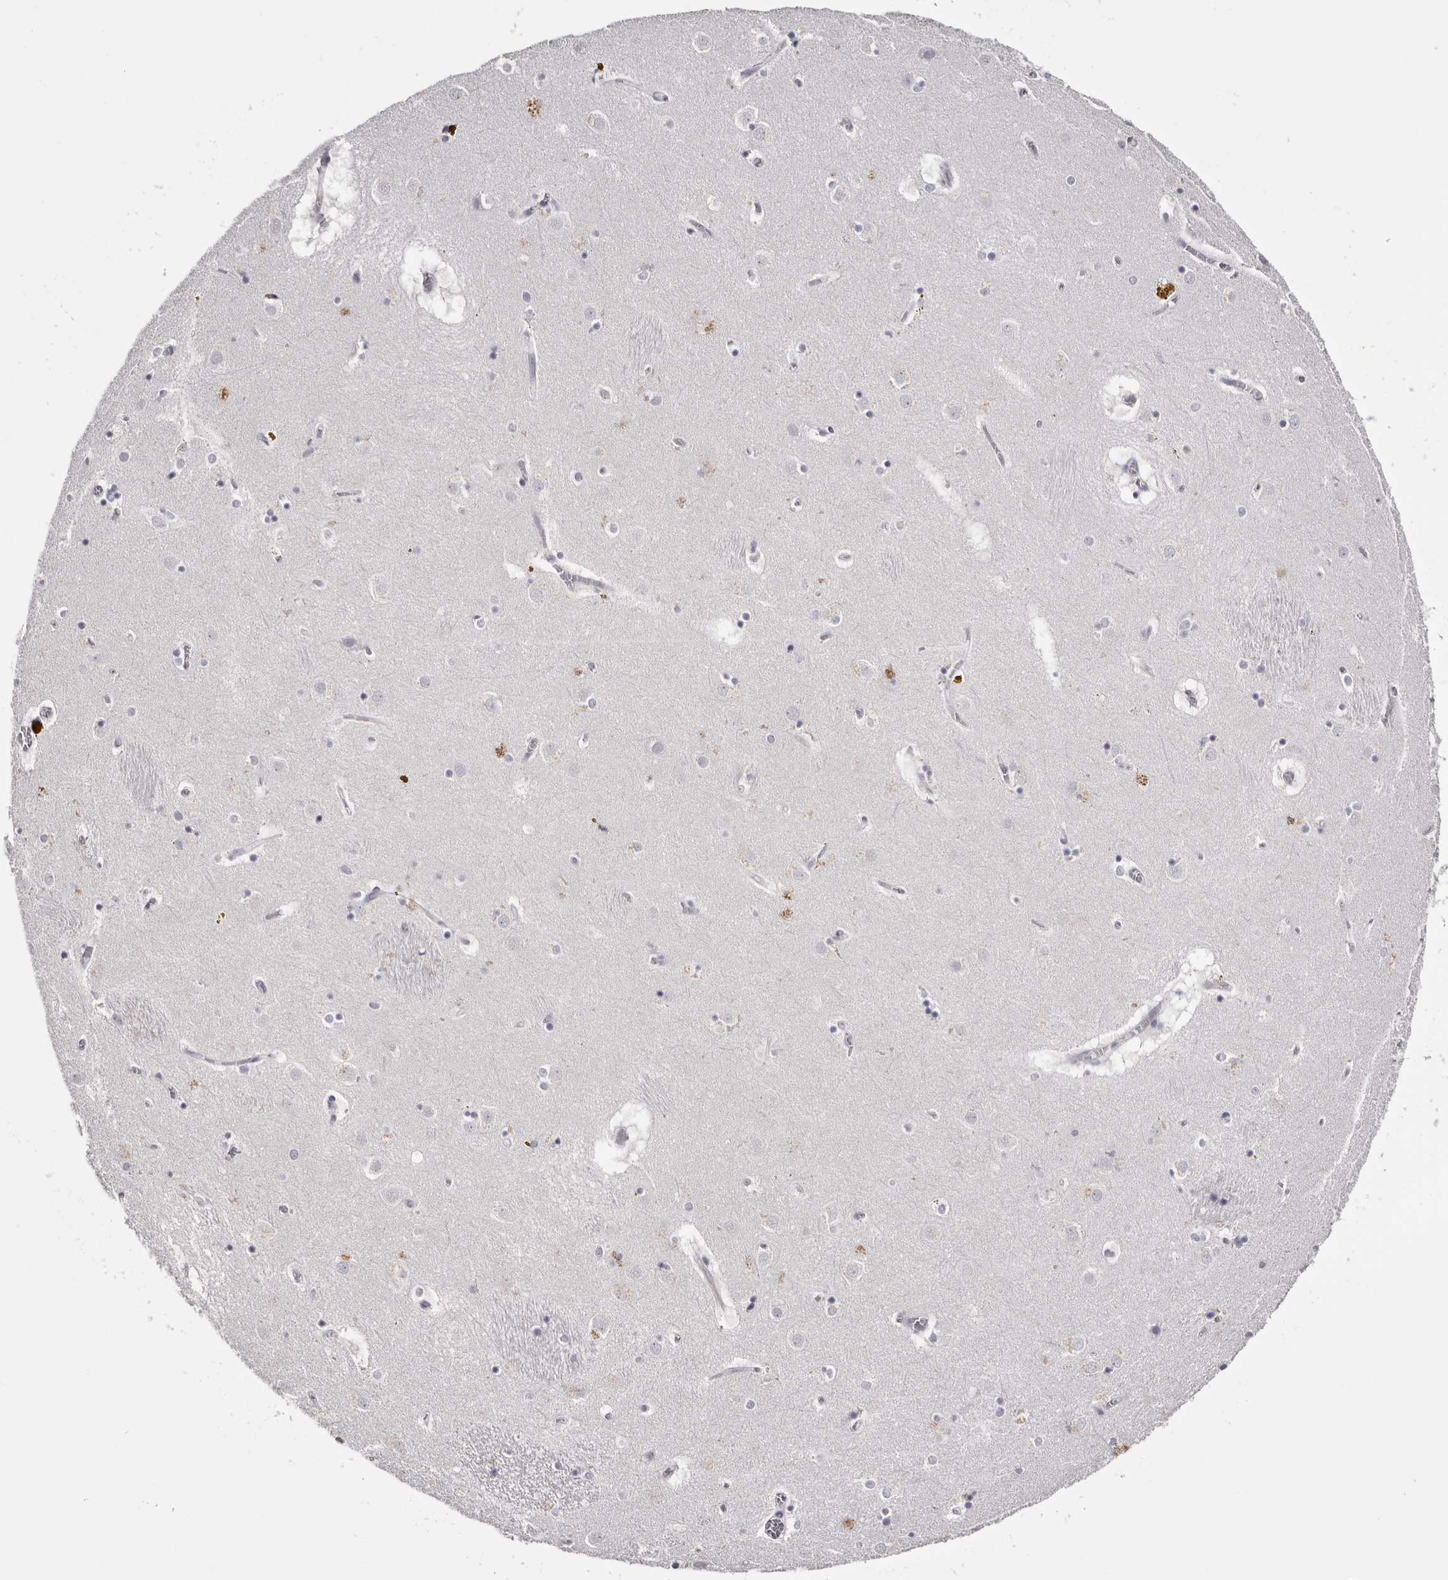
{"staining": {"intensity": "negative", "quantity": "none", "location": "none"}, "tissue": "caudate", "cell_type": "Glial cells", "image_type": "normal", "snomed": [{"axis": "morphology", "description": "Normal tissue, NOS"}, {"axis": "topography", "description": "Lateral ventricle wall"}], "caption": "The photomicrograph shows no staining of glial cells in normal caudate.", "gene": "CA6", "patient": {"sex": "male", "age": 70}}